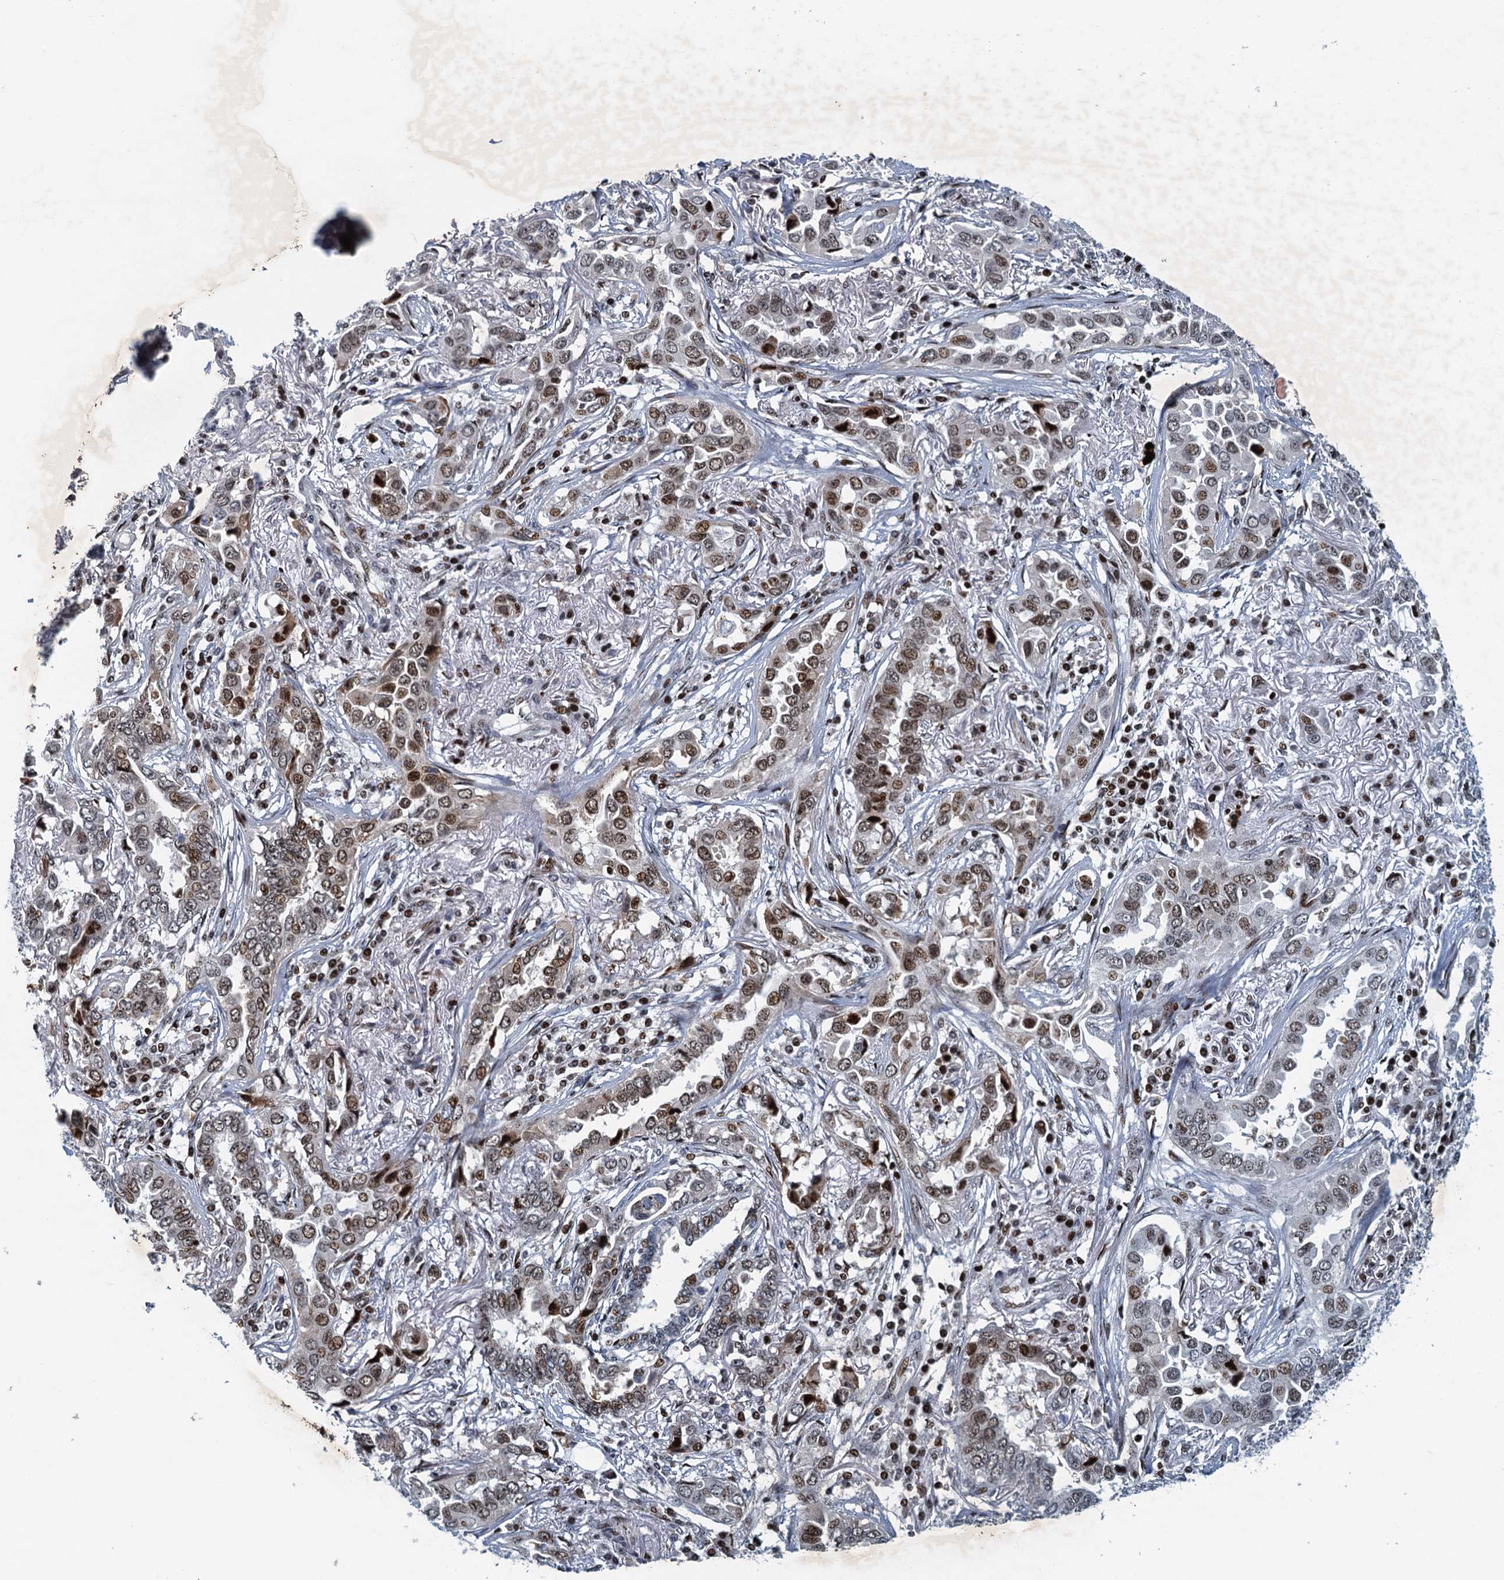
{"staining": {"intensity": "moderate", "quantity": ">75%", "location": "nuclear"}, "tissue": "lung cancer", "cell_type": "Tumor cells", "image_type": "cancer", "snomed": [{"axis": "morphology", "description": "Adenocarcinoma, NOS"}, {"axis": "topography", "description": "Lung"}], "caption": "Immunohistochemistry (IHC) image of lung cancer (adenocarcinoma) stained for a protein (brown), which displays medium levels of moderate nuclear expression in about >75% of tumor cells.", "gene": "ANKRD13D", "patient": {"sex": "female", "age": 76}}